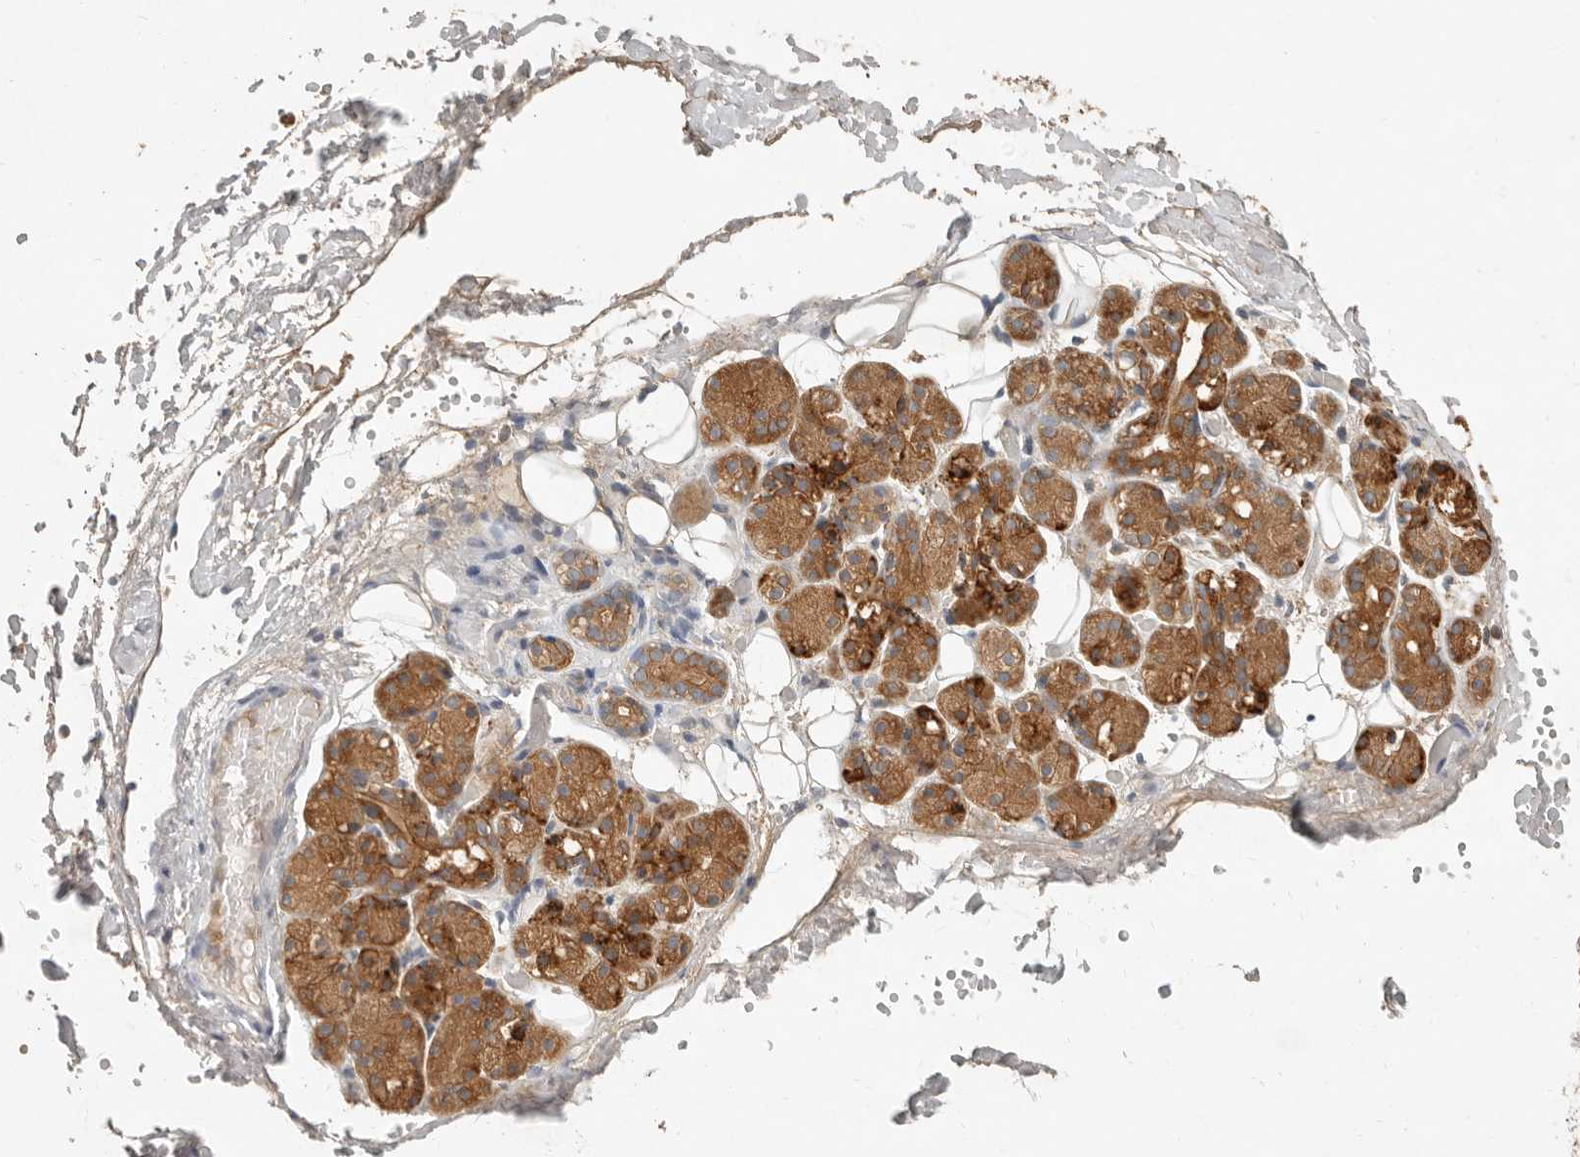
{"staining": {"intensity": "strong", "quantity": ">75%", "location": "cytoplasmic/membranous"}, "tissue": "salivary gland", "cell_type": "Glandular cells", "image_type": "normal", "snomed": [{"axis": "morphology", "description": "Normal tissue, NOS"}, {"axis": "topography", "description": "Salivary gland"}], "caption": "Immunohistochemical staining of benign human salivary gland displays >75% levels of strong cytoplasmic/membranous protein positivity in about >75% of glandular cells.", "gene": "ARHGEF10L", "patient": {"sex": "male", "age": 63}}